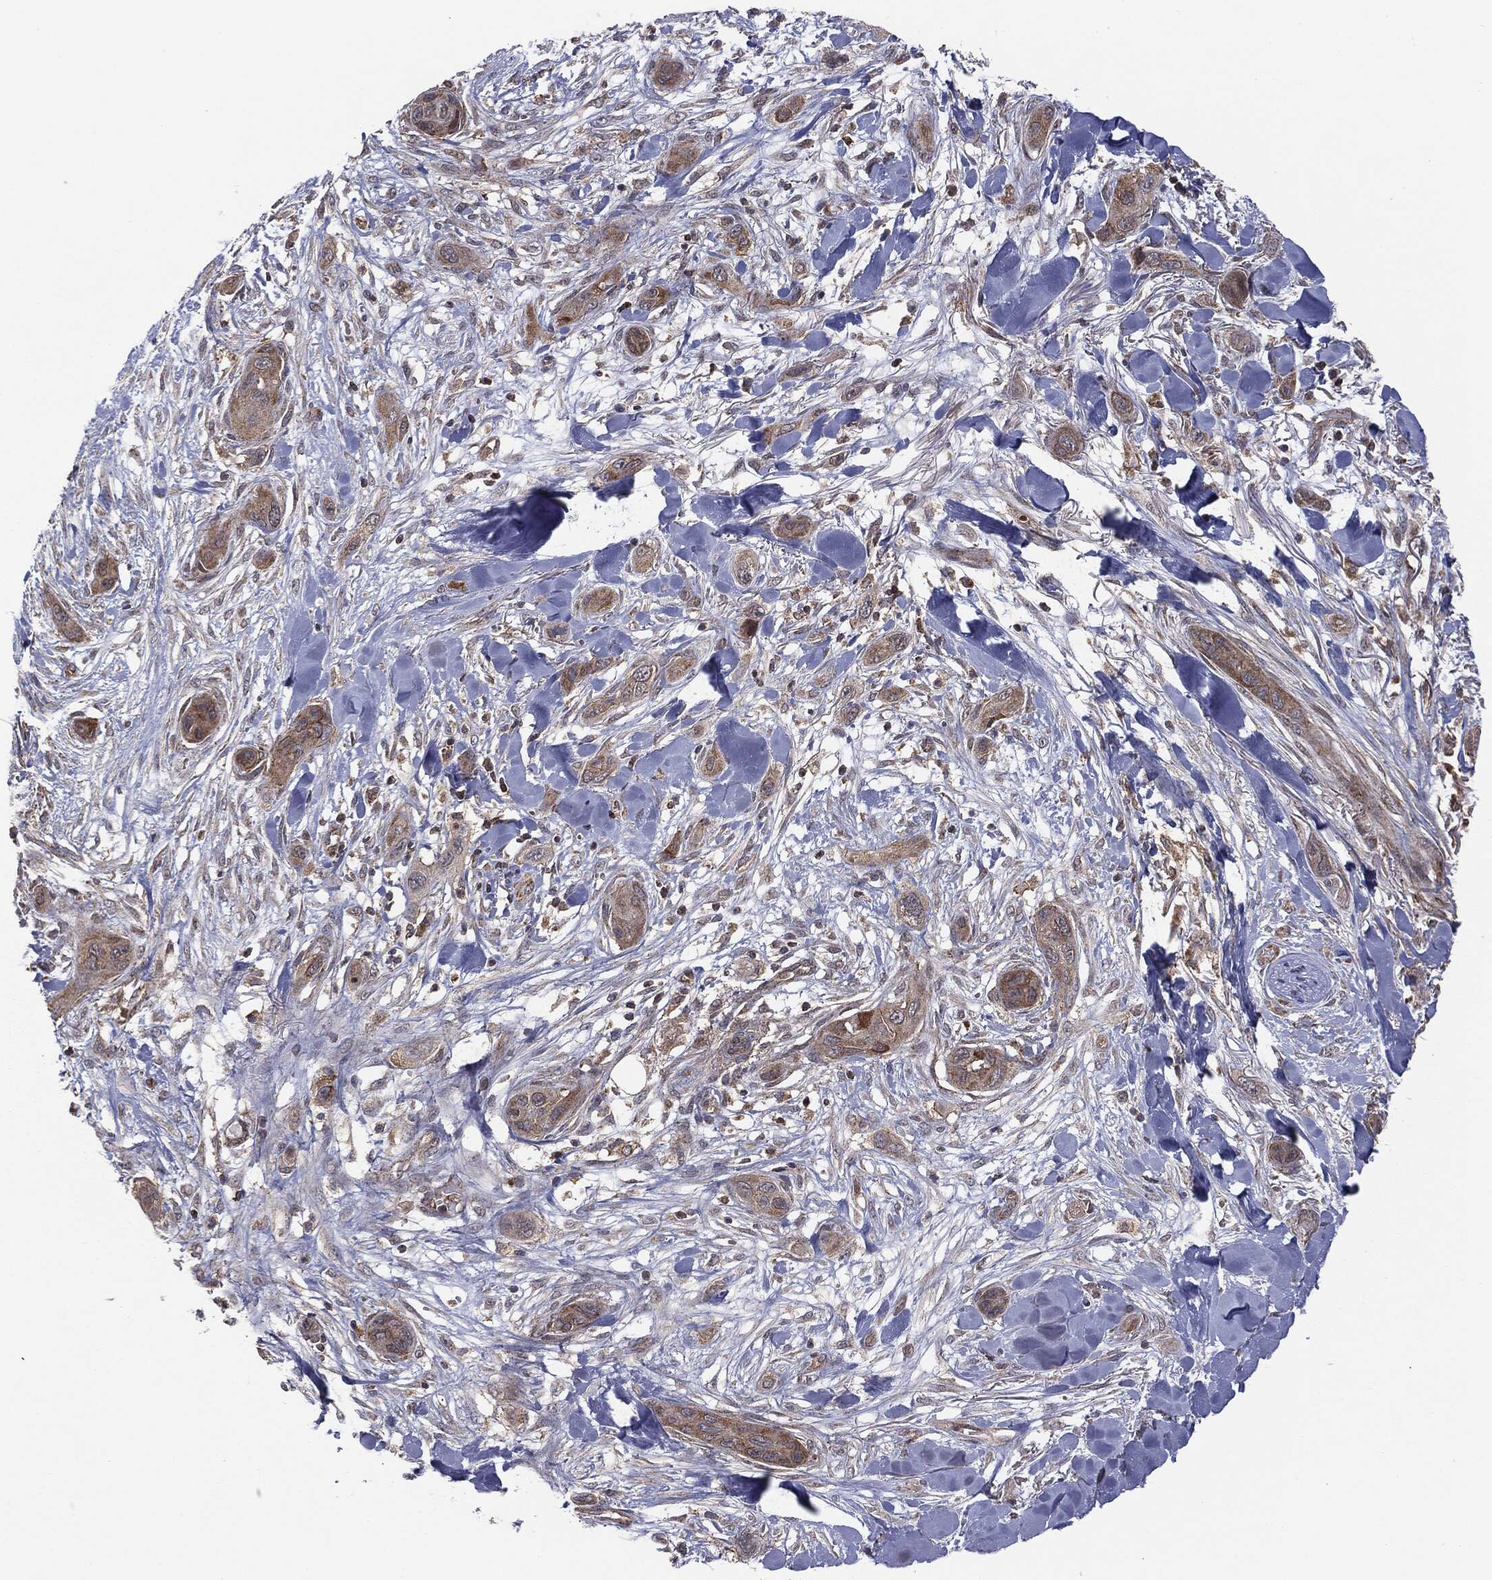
{"staining": {"intensity": "weak", "quantity": ">75%", "location": "cytoplasmic/membranous"}, "tissue": "skin cancer", "cell_type": "Tumor cells", "image_type": "cancer", "snomed": [{"axis": "morphology", "description": "Squamous cell carcinoma, NOS"}, {"axis": "topography", "description": "Skin"}], "caption": "Protein expression analysis of skin cancer exhibits weak cytoplasmic/membranous staining in about >75% of tumor cells.", "gene": "MTOR", "patient": {"sex": "male", "age": 78}}